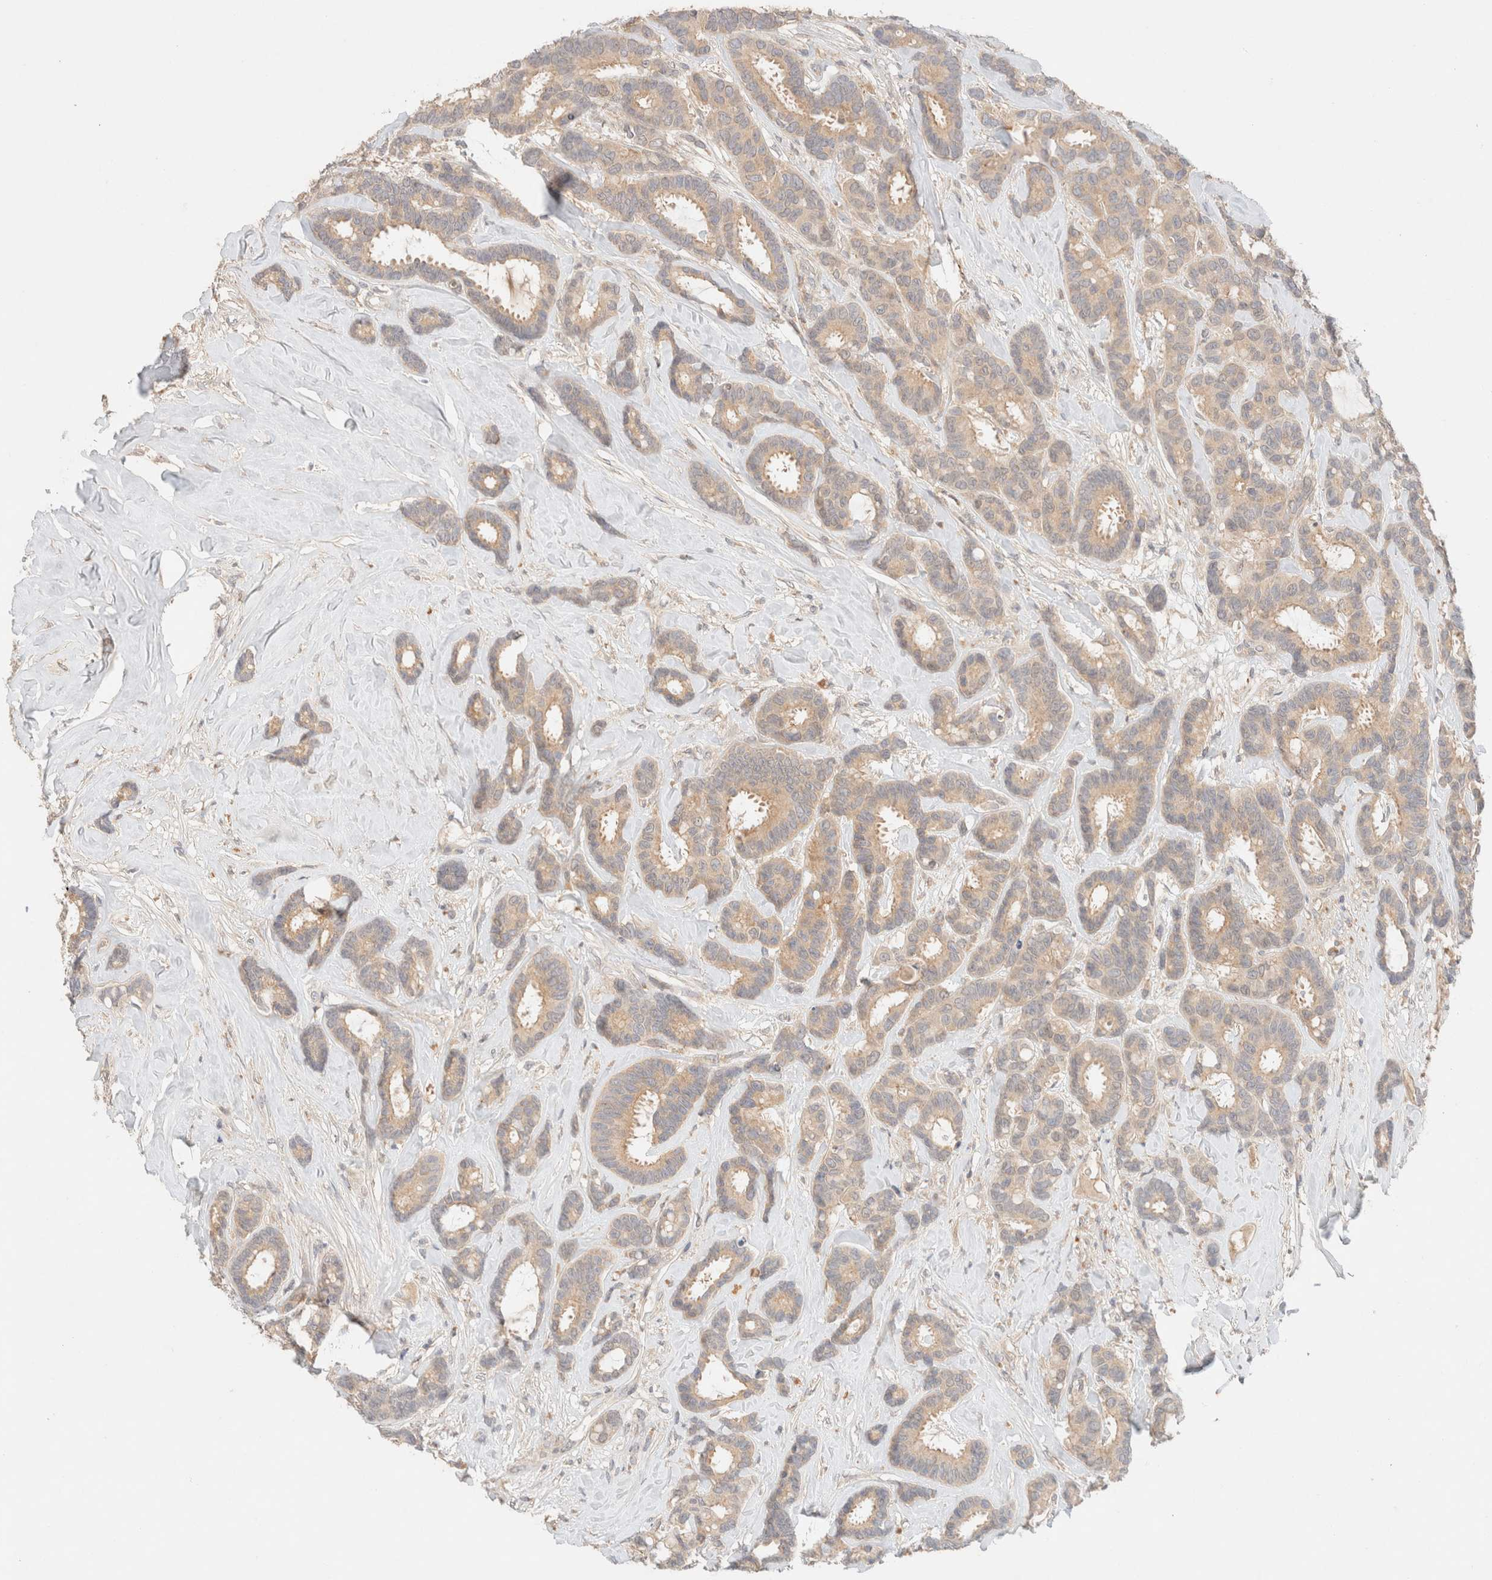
{"staining": {"intensity": "weak", "quantity": ">75%", "location": "cytoplasmic/membranous"}, "tissue": "breast cancer", "cell_type": "Tumor cells", "image_type": "cancer", "snomed": [{"axis": "morphology", "description": "Duct carcinoma"}, {"axis": "topography", "description": "Breast"}], "caption": "Brown immunohistochemical staining in human breast cancer reveals weak cytoplasmic/membranous expression in approximately >75% of tumor cells.", "gene": "SARM1", "patient": {"sex": "female", "age": 87}}